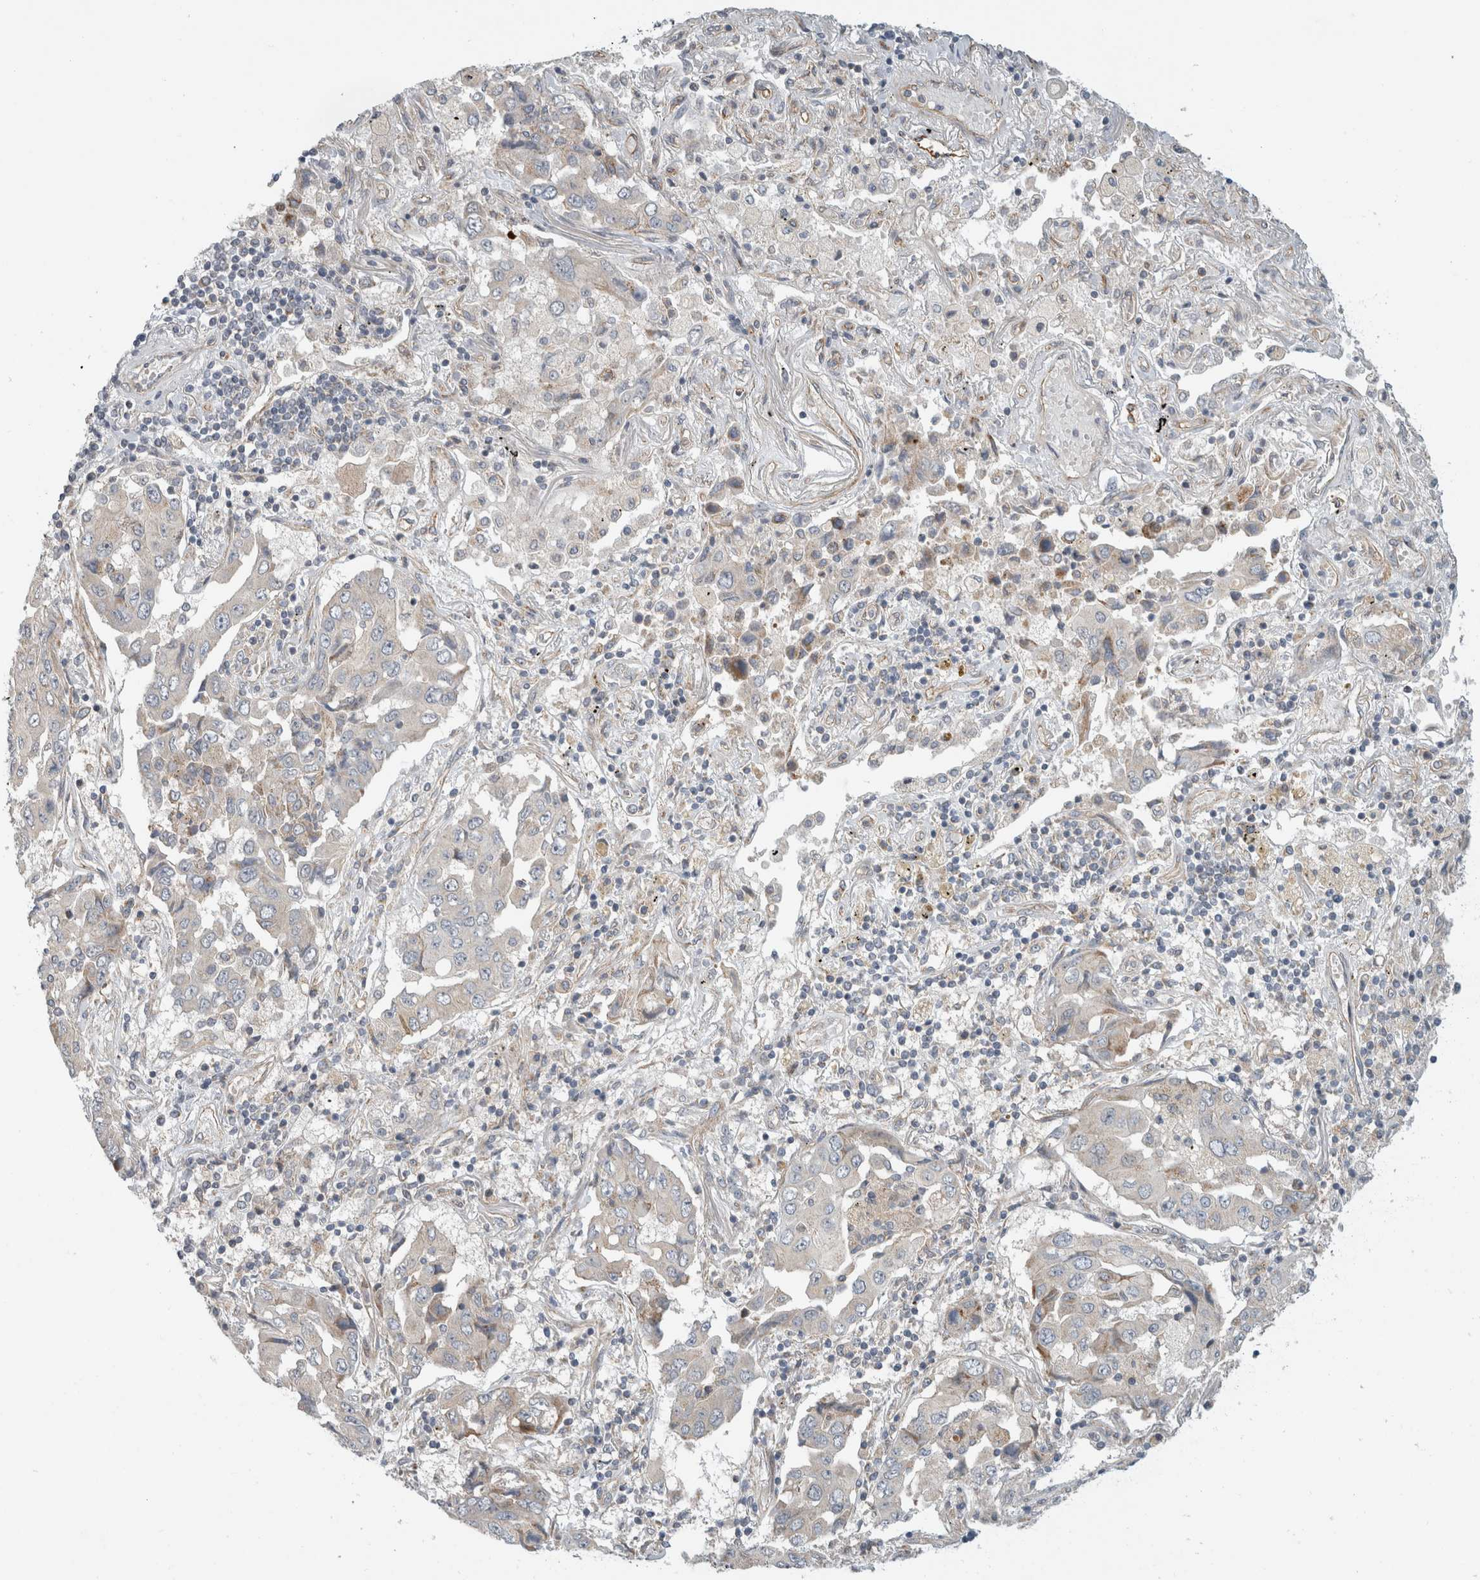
{"staining": {"intensity": "negative", "quantity": "none", "location": "none"}, "tissue": "lung cancer", "cell_type": "Tumor cells", "image_type": "cancer", "snomed": [{"axis": "morphology", "description": "Adenocarcinoma, NOS"}, {"axis": "topography", "description": "Lung"}], "caption": "A high-resolution image shows immunohistochemistry (IHC) staining of lung adenocarcinoma, which reveals no significant staining in tumor cells. (Immunohistochemistry, brightfield microscopy, high magnification).", "gene": "KPNA5", "patient": {"sex": "female", "age": 65}}